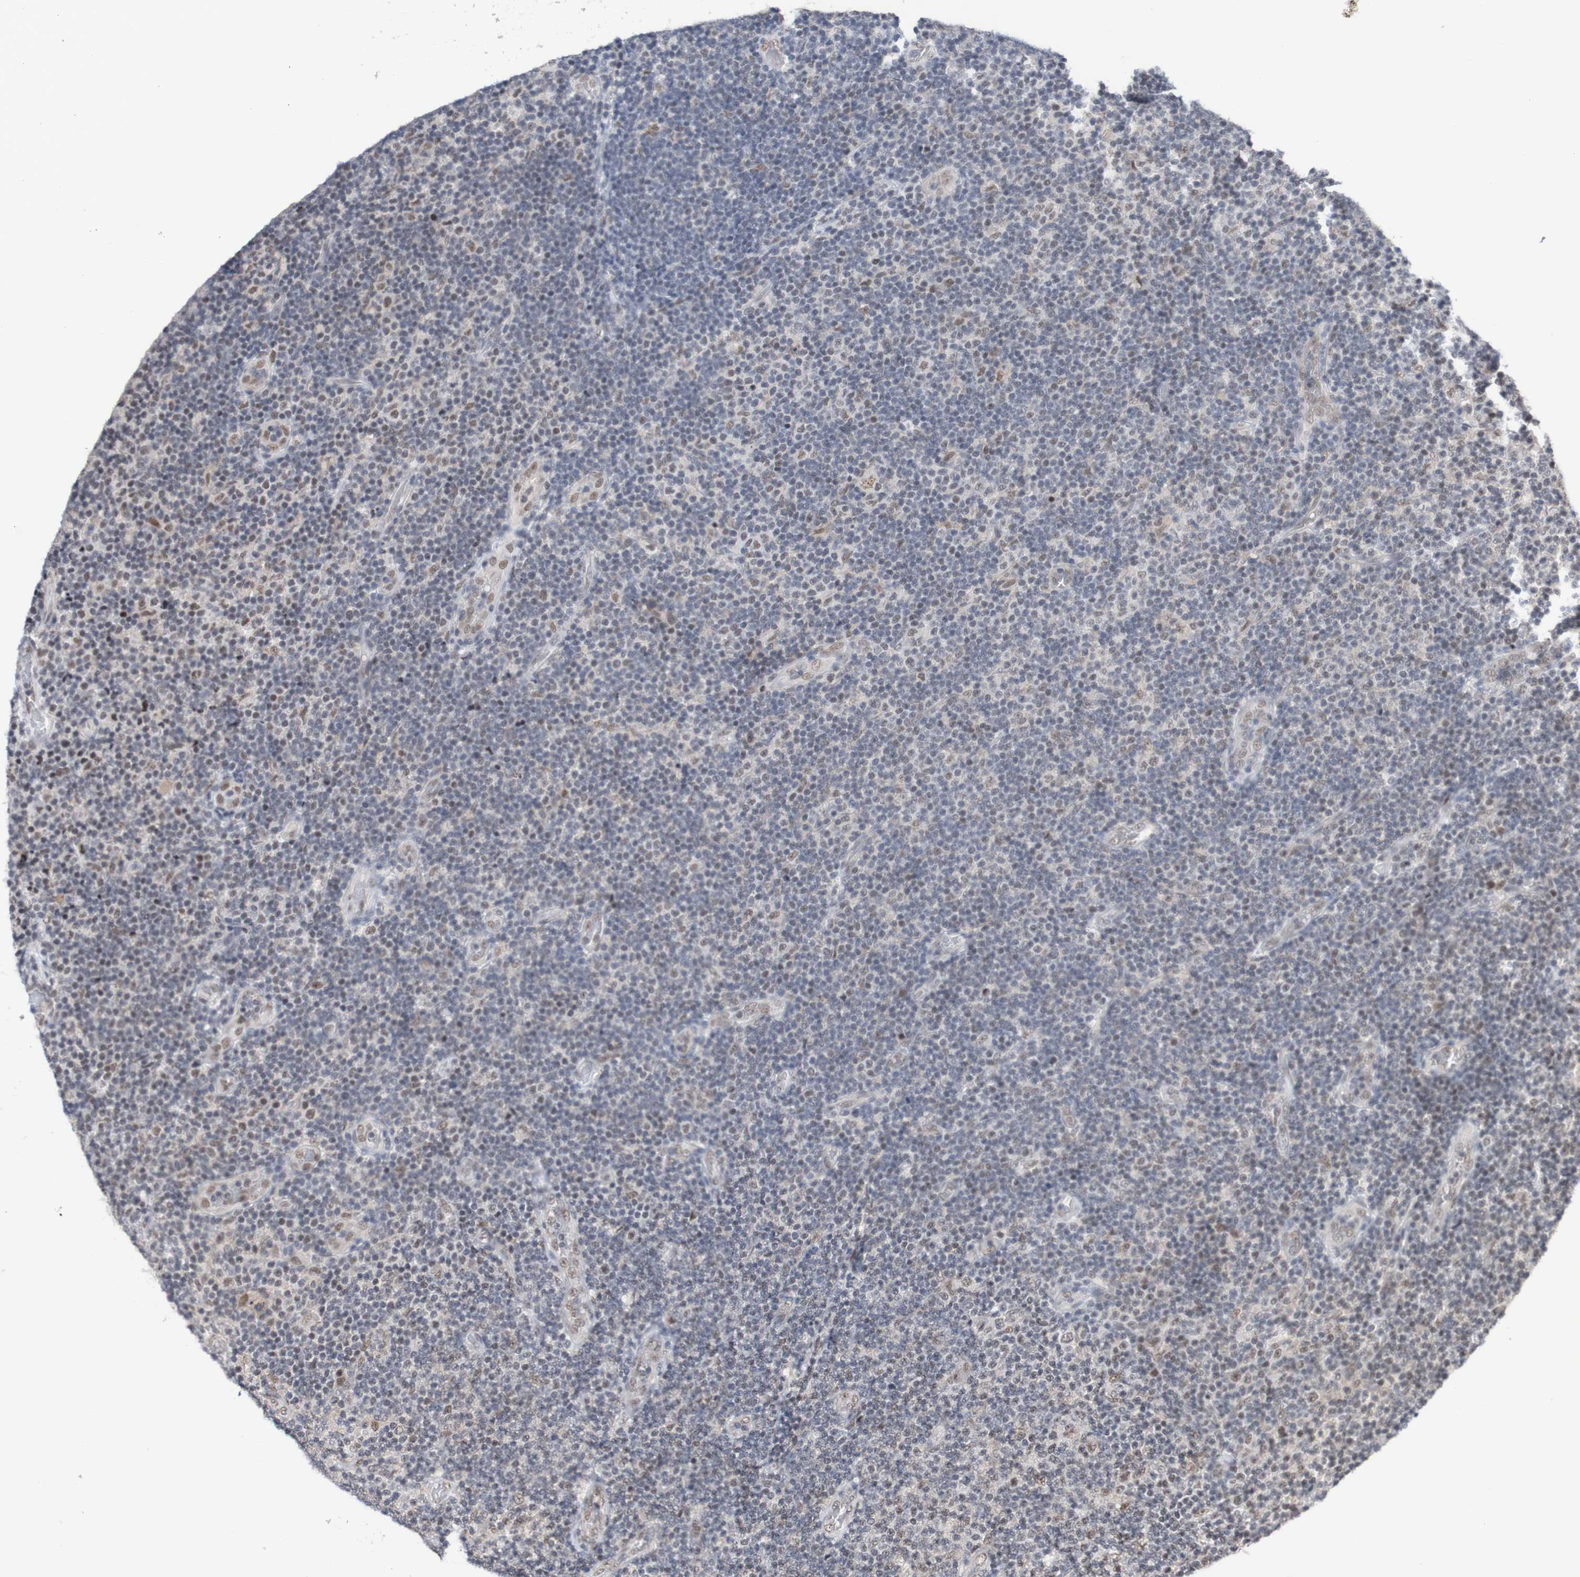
{"staining": {"intensity": "weak", "quantity": "25%-75%", "location": "nuclear"}, "tissue": "lymphoma", "cell_type": "Tumor cells", "image_type": "cancer", "snomed": [{"axis": "morphology", "description": "Malignant lymphoma, non-Hodgkin's type, Low grade"}, {"axis": "topography", "description": "Lymph node"}], "caption": "Immunohistochemical staining of human low-grade malignant lymphoma, non-Hodgkin's type shows low levels of weak nuclear positivity in about 25%-75% of tumor cells.", "gene": "CDC5L", "patient": {"sex": "male", "age": 83}}